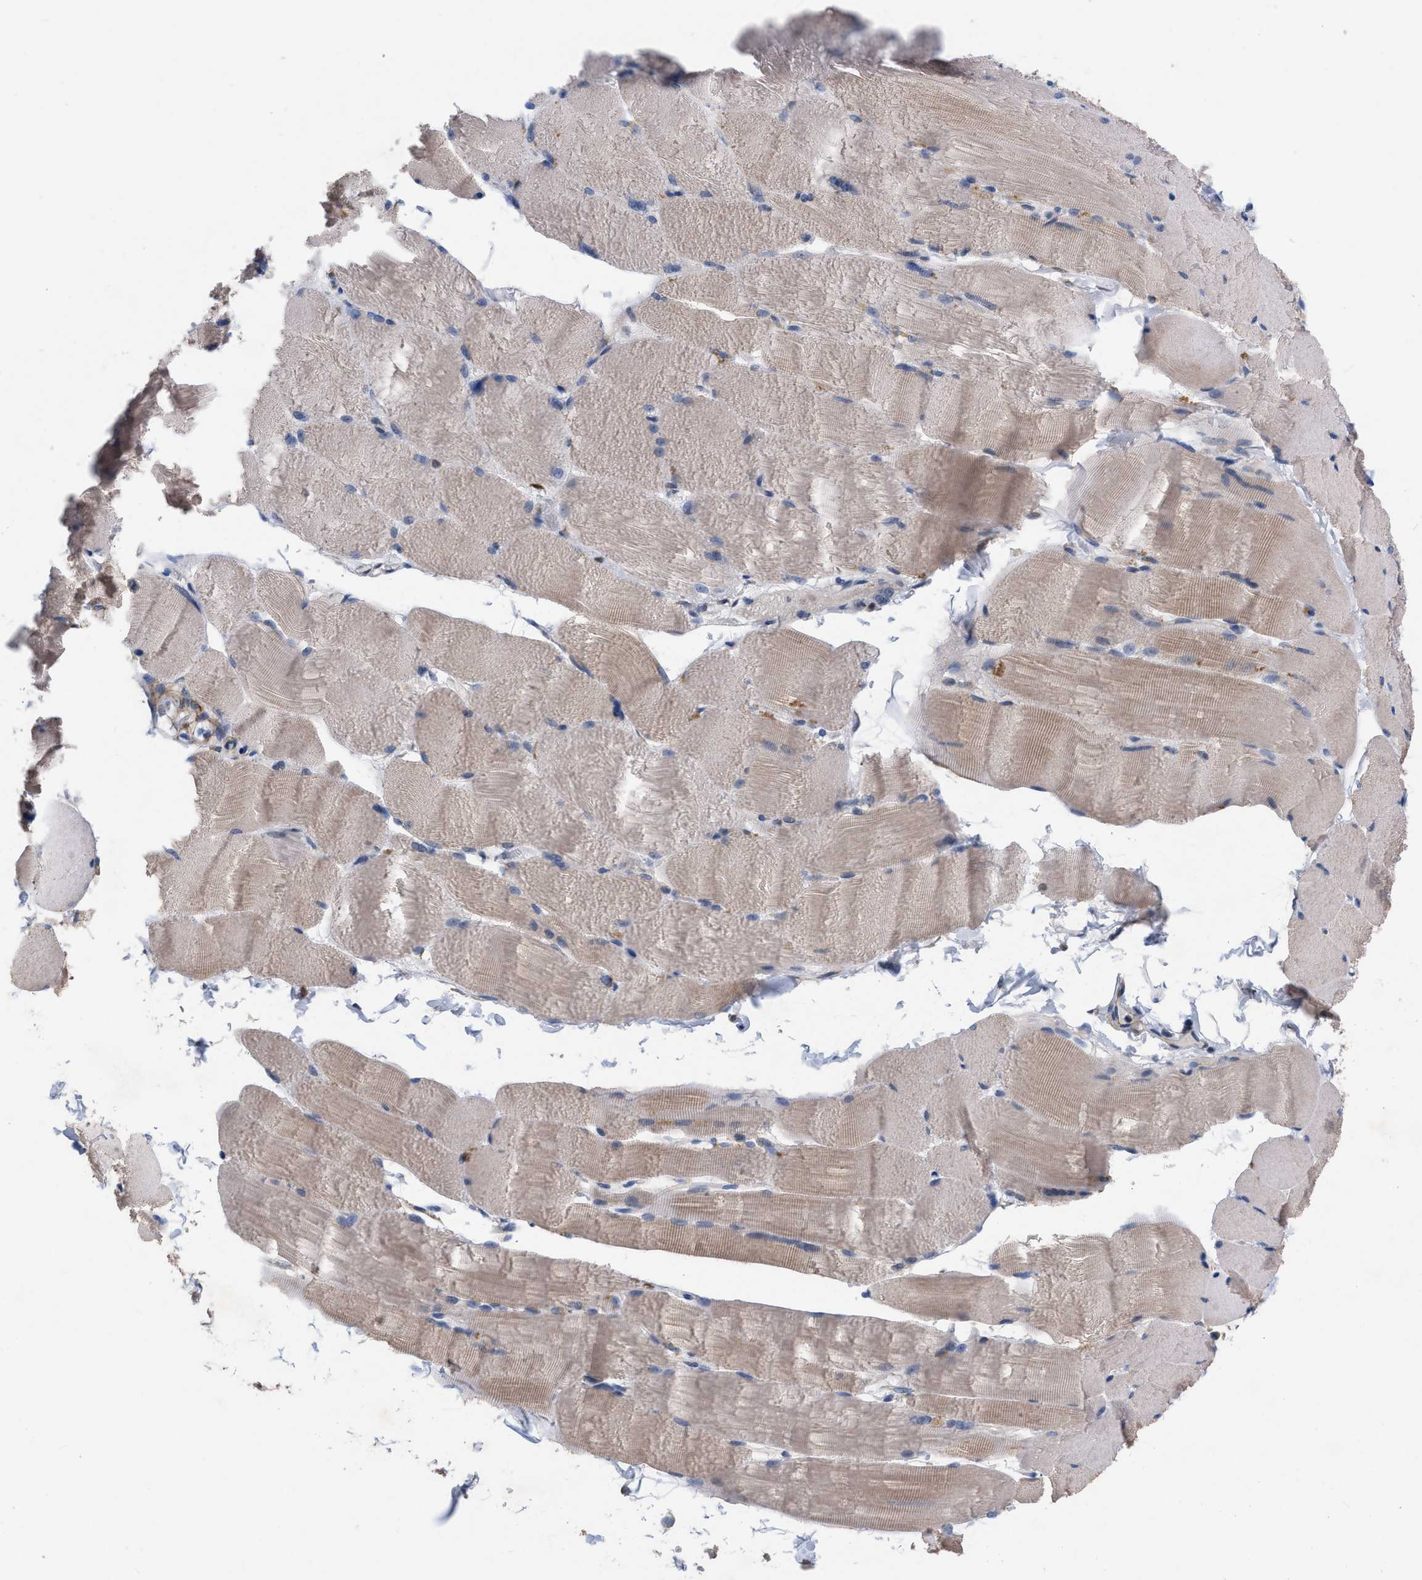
{"staining": {"intensity": "weak", "quantity": "25%-75%", "location": "cytoplasmic/membranous"}, "tissue": "skeletal muscle", "cell_type": "Myocytes", "image_type": "normal", "snomed": [{"axis": "morphology", "description": "Normal tissue, NOS"}, {"axis": "topography", "description": "Skin"}, {"axis": "topography", "description": "Skeletal muscle"}], "caption": "Immunohistochemical staining of benign skeletal muscle demonstrates 25%-75% levels of weak cytoplasmic/membranous protein expression in approximately 25%-75% of myocytes. (Stains: DAB (3,3'-diaminobenzidine) in brown, nuclei in blue, Microscopy: brightfield microscopy at high magnification).", "gene": "TMEM131", "patient": {"sex": "male", "age": 83}}